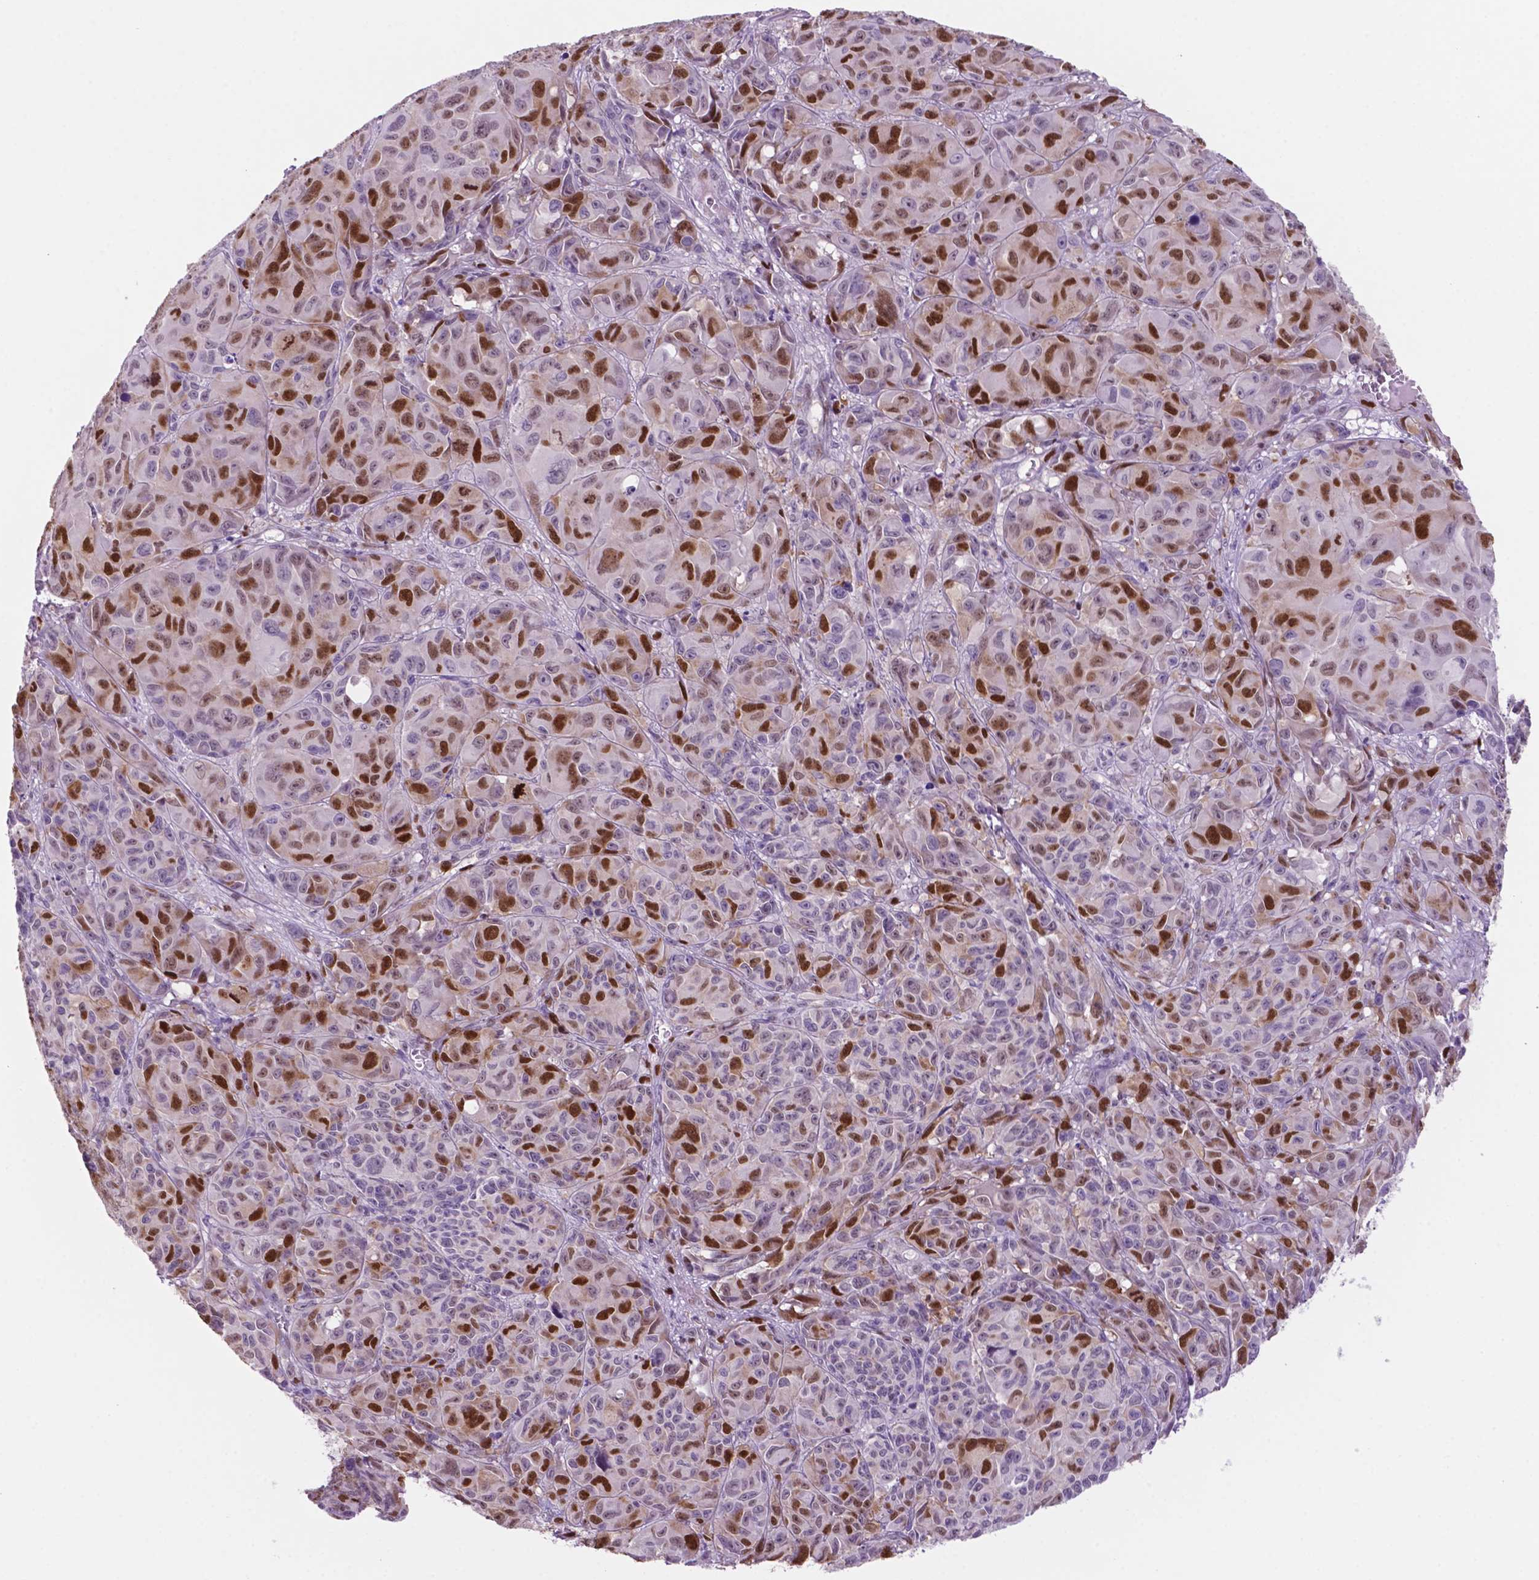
{"staining": {"intensity": "moderate", "quantity": ">75%", "location": "nuclear"}, "tissue": "melanoma", "cell_type": "Tumor cells", "image_type": "cancer", "snomed": [{"axis": "morphology", "description": "Malignant melanoma, NOS"}, {"axis": "topography", "description": "Vulva, labia, clitoris and Bartholin´s gland, NO"}], "caption": "Immunohistochemistry (DAB (3,3'-diaminobenzidine)) staining of melanoma shows moderate nuclear protein expression in approximately >75% of tumor cells. The staining was performed using DAB (3,3'-diaminobenzidine), with brown indicating positive protein expression. Nuclei are stained blue with hematoxylin.", "gene": "NCAPH2", "patient": {"sex": "female", "age": 75}}